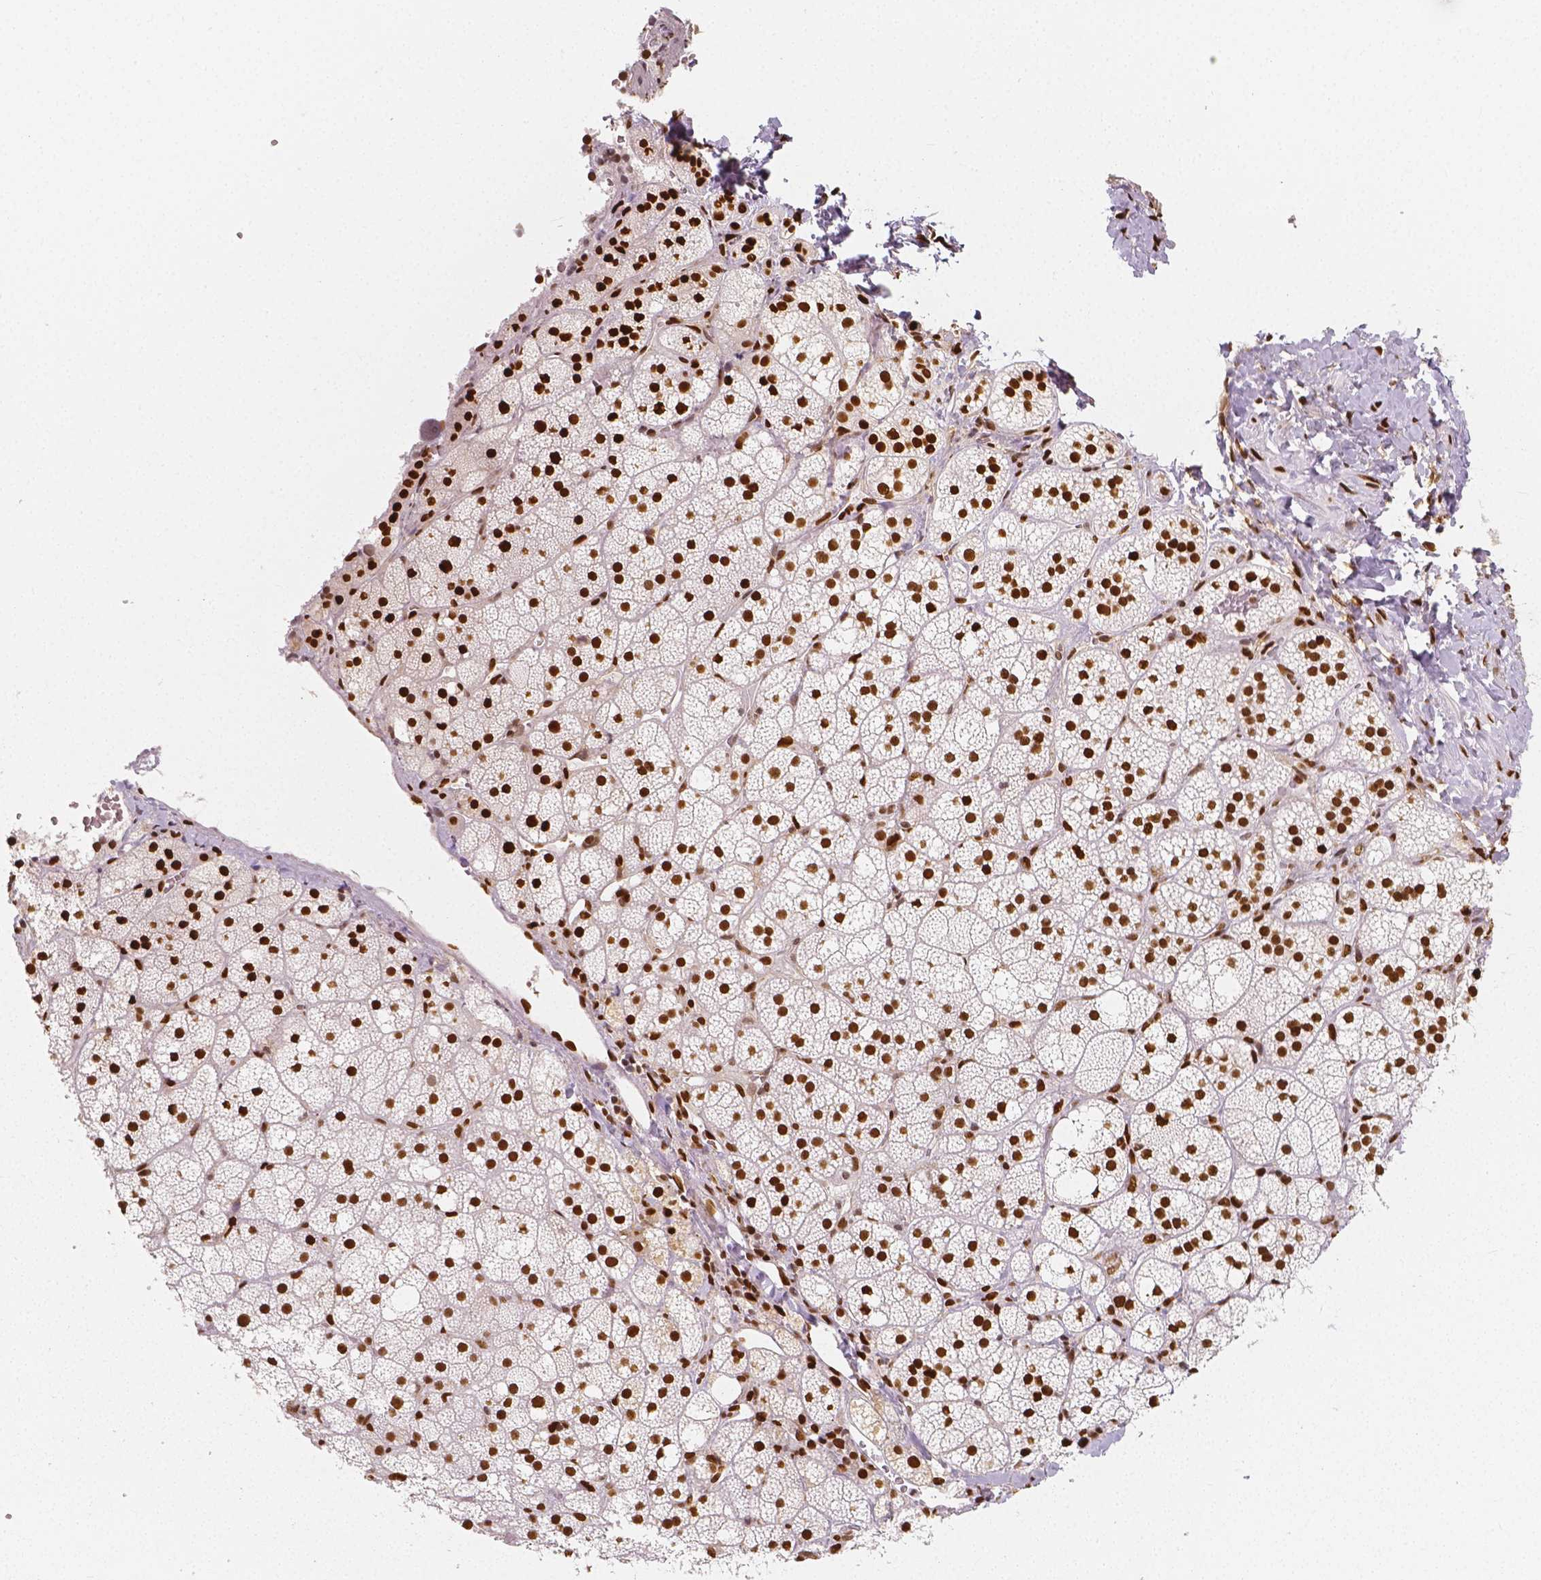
{"staining": {"intensity": "strong", "quantity": ">75%", "location": "nuclear"}, "tissue": "adrenal gland", "cell_type": "Glandular cells", "image_type": "normal", "snomed": [{"axis": "morphology", "description": "Normal tissue, NOS"}, {"axis": "topography", "description": "Adrenal gland"}], "caption": "Glandular cells demonstrate high levels of strong nuclear positivity in about >75% of cells in unremarkable adrenal gland.", "gene": "NUCKS1", "patient": {"sex": "male", "age": 53}}